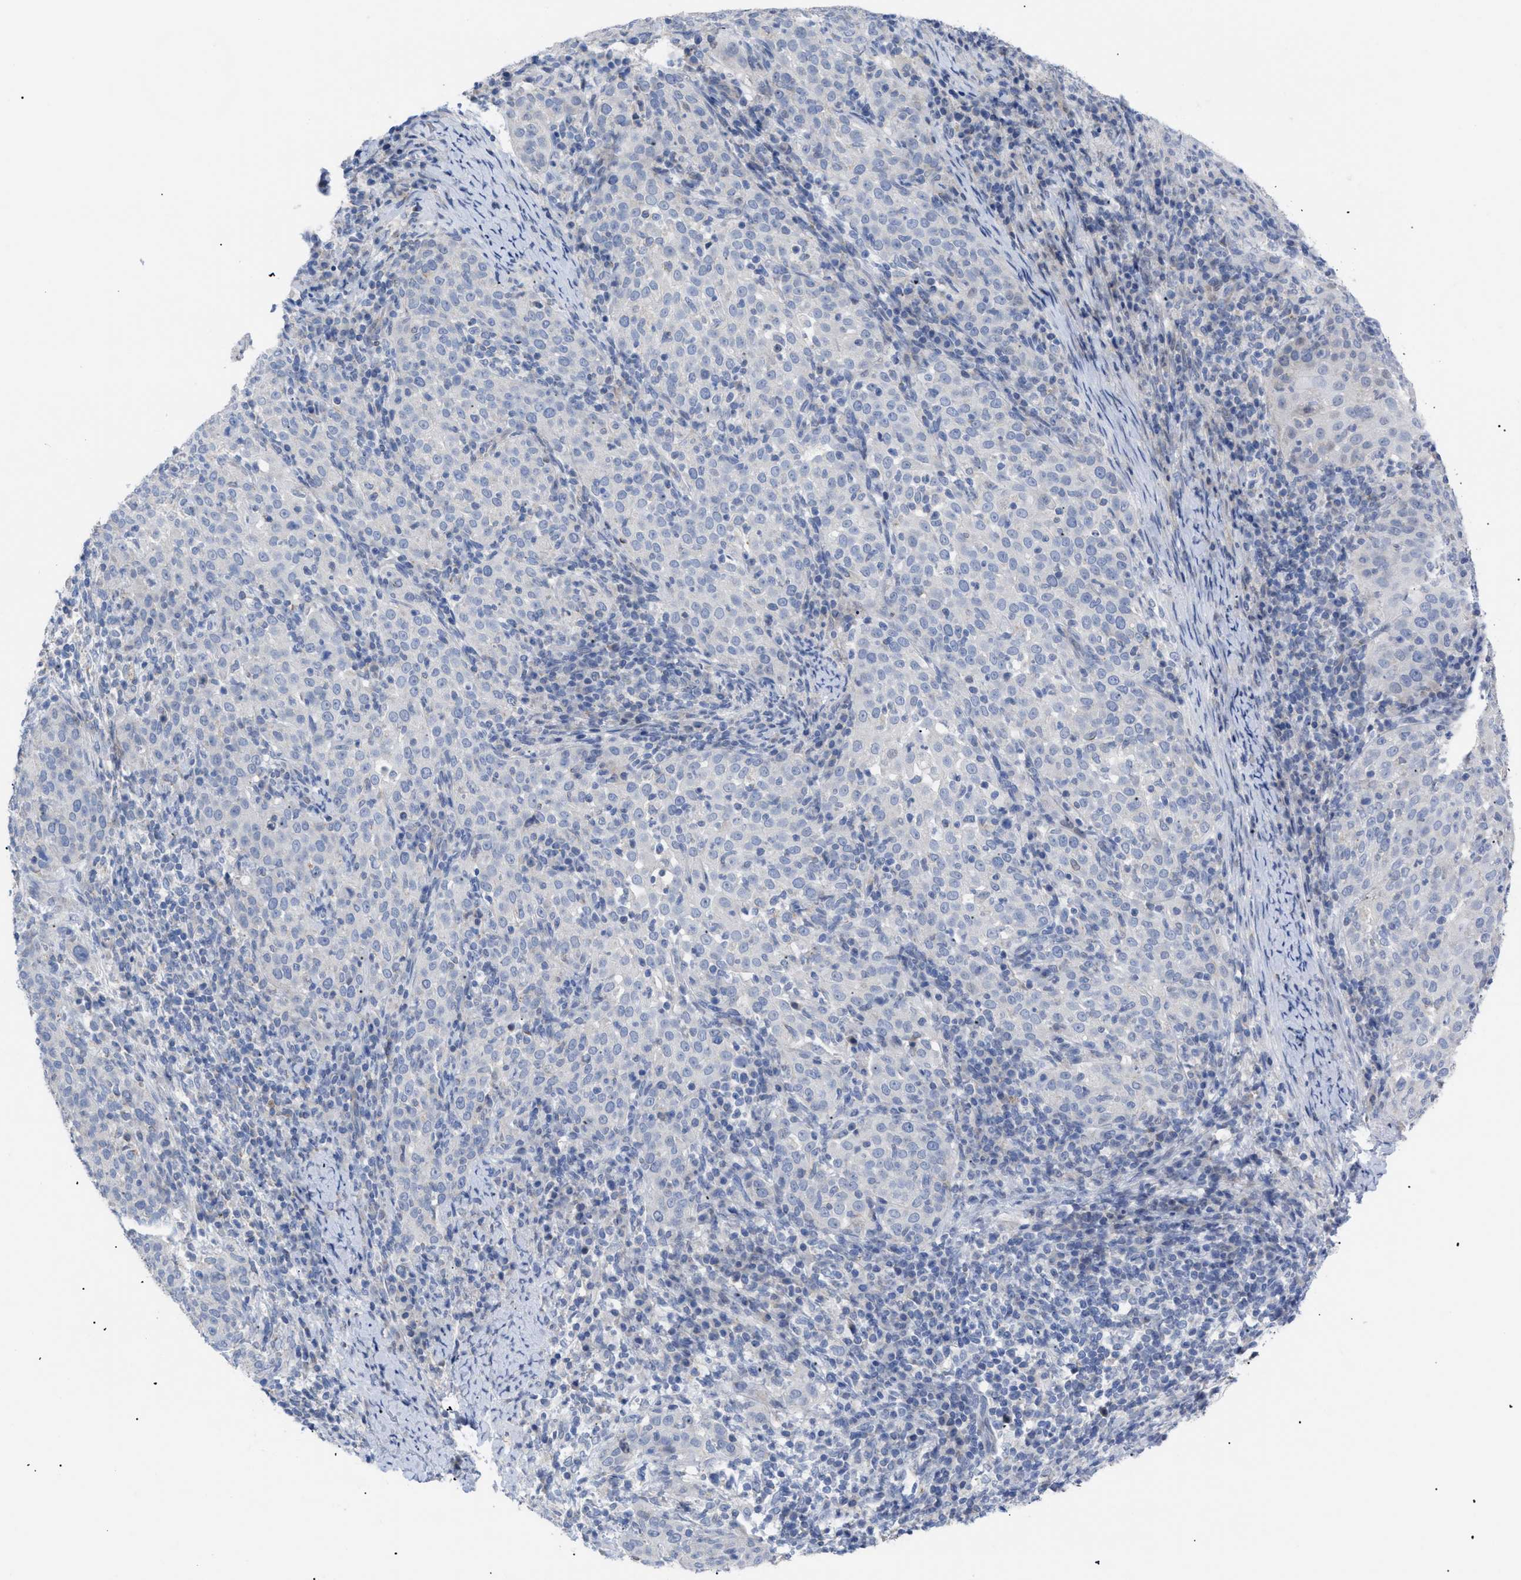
{"staining": {"intensity": "negative", "quantity": "none", "location": "none"}, "tissue": "cervical cancer", "cell_type": "Tumor cells", "image_type": "cancer", "snomed": [{"axis": "morphology", "description": "Squamous cell carcinoma, NOS"}, {"axis": "topography", "description": "Cervix"}], "caption": "Protein analysis of cervical squamous cell carcinoma exhibits no significant expression in tumor cells.", "gene": "CAV3", "patient": {"sex": "female", "age": 51}}